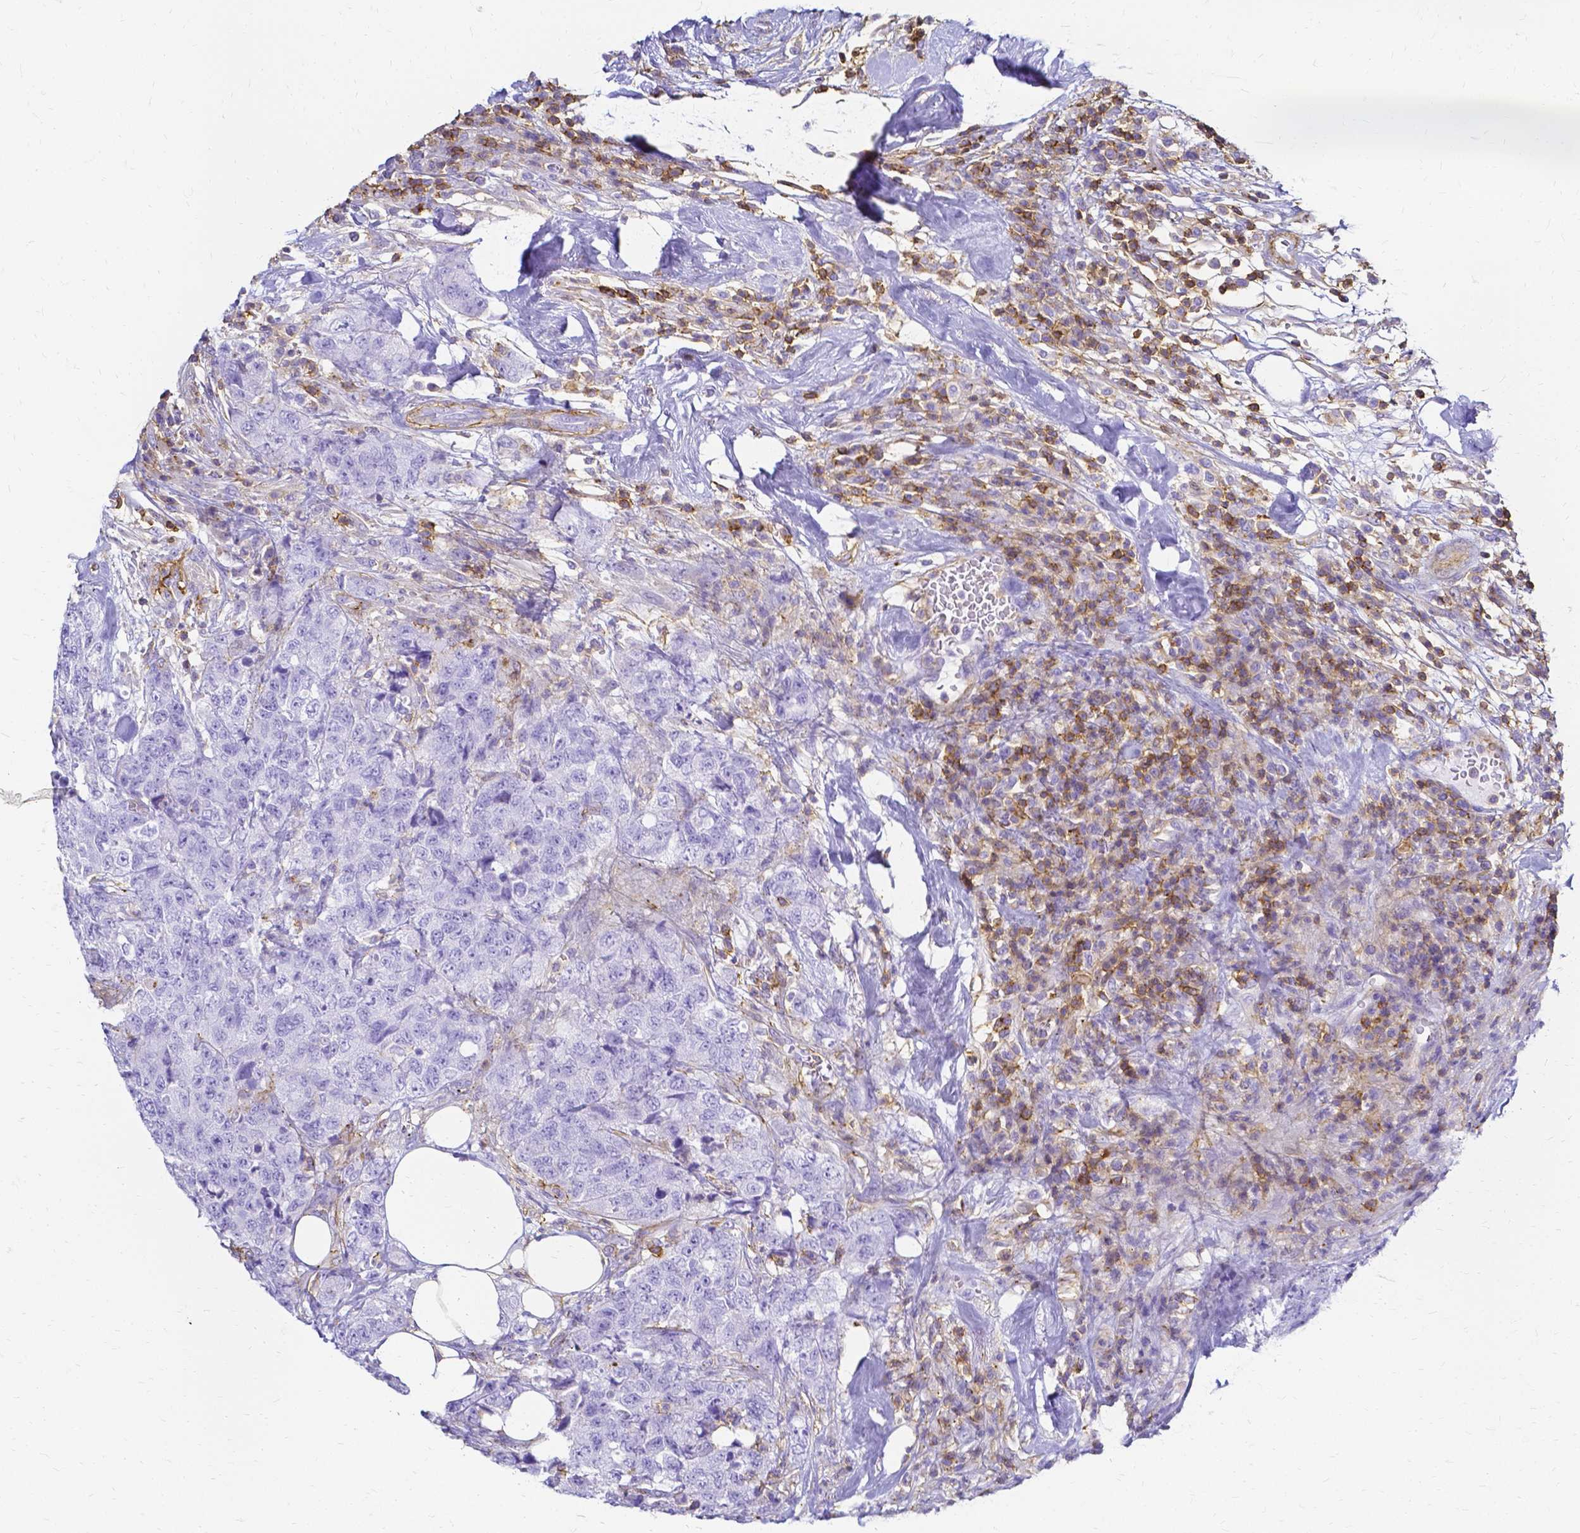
{"staining": {"intensity": "negative", "quantity": "none", "location": "none"}, "tissue": "urothelial cancer", "cell_type": "Tumor cells", "image_type": "cancer", "snomed": [{"axis": "morphology", "description": "Urothelial carcinoma, High grade"}, {"axis": "topography", "description": "Urinary bladder"}], "caption": "This photomicrograph is of urothelial cancer stained with IHC to label a protein in brown with the nuclei are counter-stained blue. There is no staining in tumor cells.", "gene": "HSPA12A", "patient": {"sex": "female", "age": 78}}